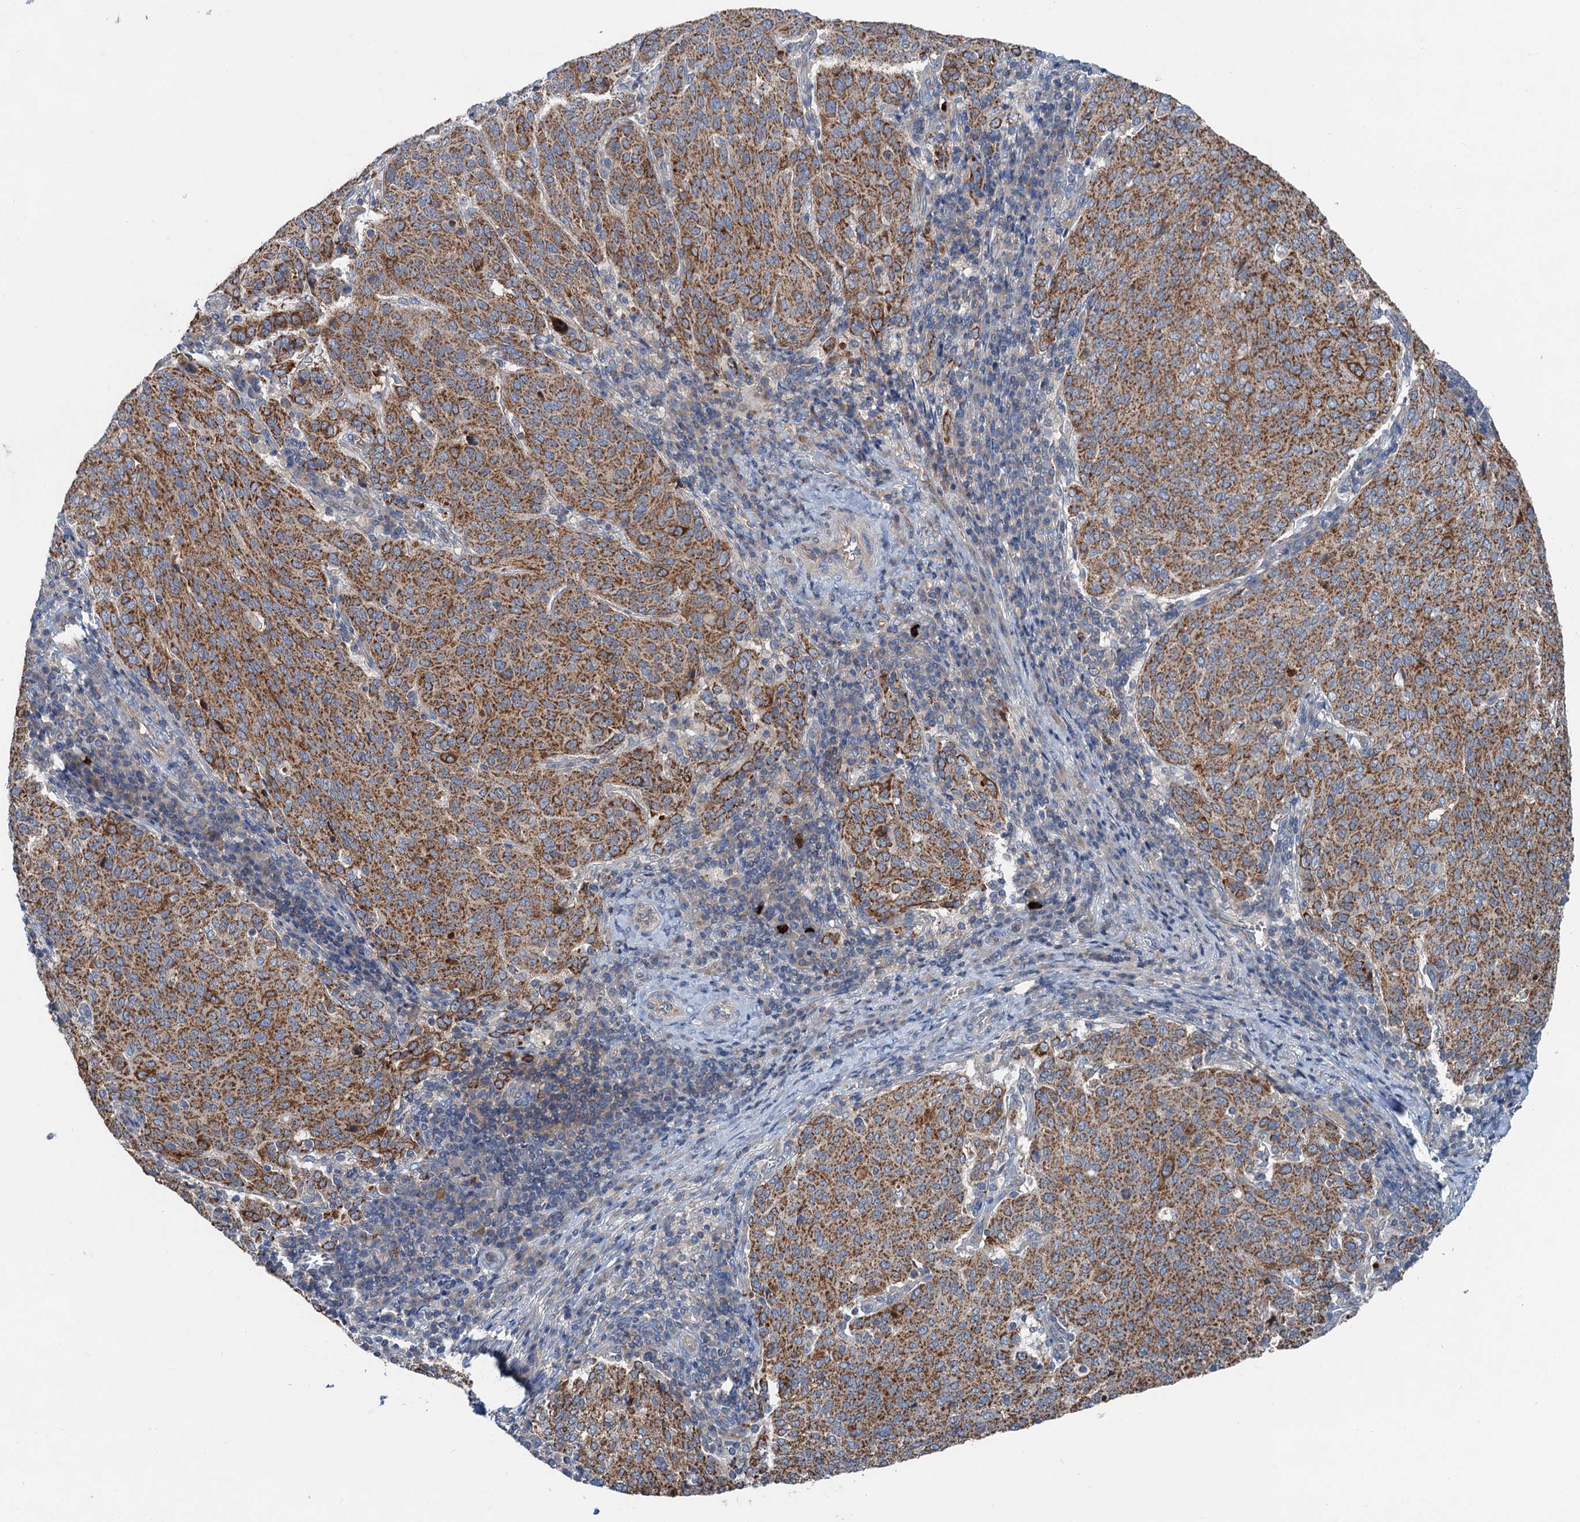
{"staining": {"intensity": "moderate", "quantity": ">75%", "location": "cytoplasmic/membranous"}, "tissue": "cervical cancer", "cell_type": "Tumor cells", "image_type": "cancer", "snomed": [{"axis": "morphology", "description": "Squamous cell carcinoma, NOS"}, {"axis": "topography", "description": "Cervix"}], "caption": "Protein analysis of squamous cell carcinoma (cervical) tissue shows moderate cytoplasmic/membranous positivity in about >75% of tumor cells.", "gene": "ANKRD26", "patient": {"sex": "female", "age": 46}}